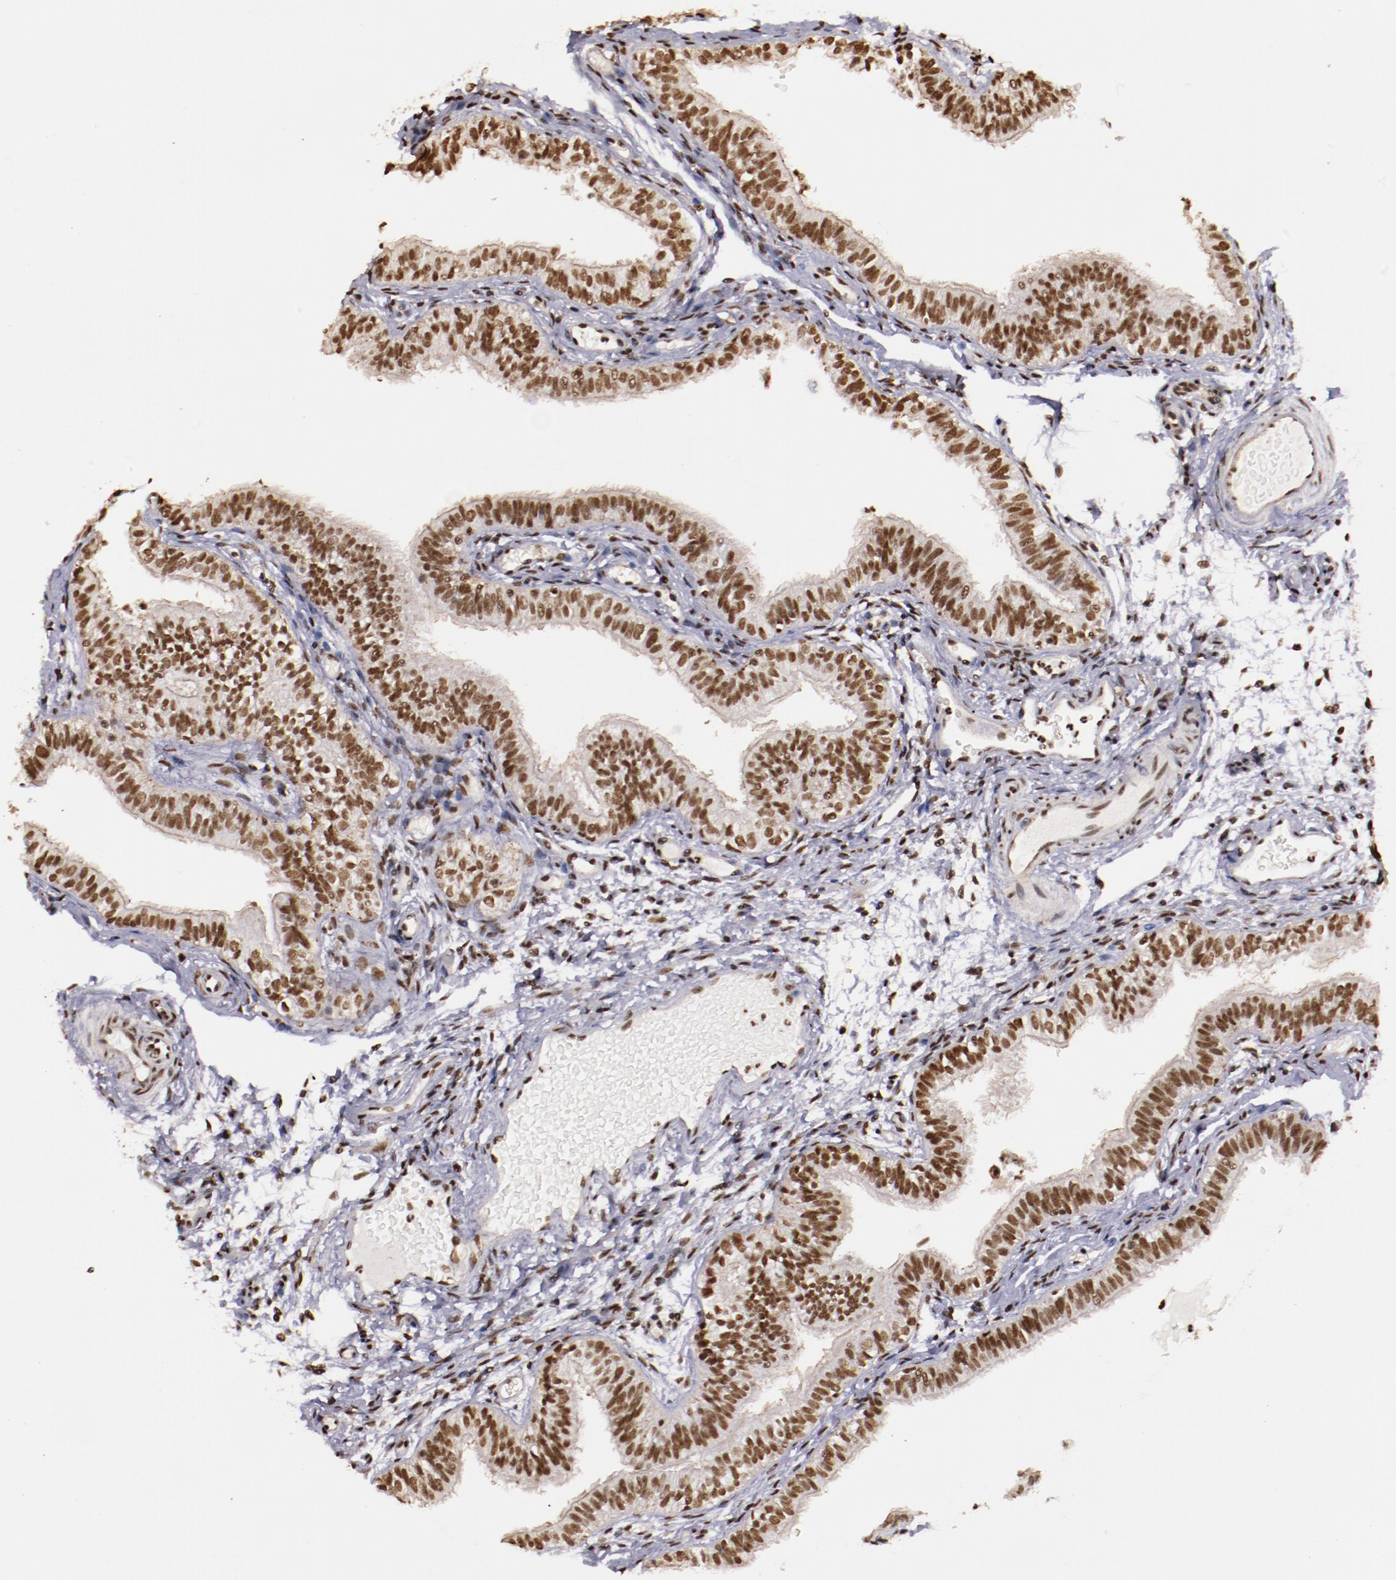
{"staining": {"intensity": "moderate", "quantity": ">75%", "location": "nuclear"}, "tissue": "fallopian tube", "cell_type": "Glandular cells", "image_type": "normal", "snomed": [{"axis": "morphology", "description": "Normal tissue, NOS"}, {"axis": "morphology", "description": "Dermoid, NOS"}, {"axis": "topography", "description": "Fallopian tube"}], "caption": "Human fallopian tube stained with a brown dye demonstrates moderate nuclear positive staining in about >75% of glandular cells.", "gene": "STAG2", "patient": {"sex": "female", "age": 33}}